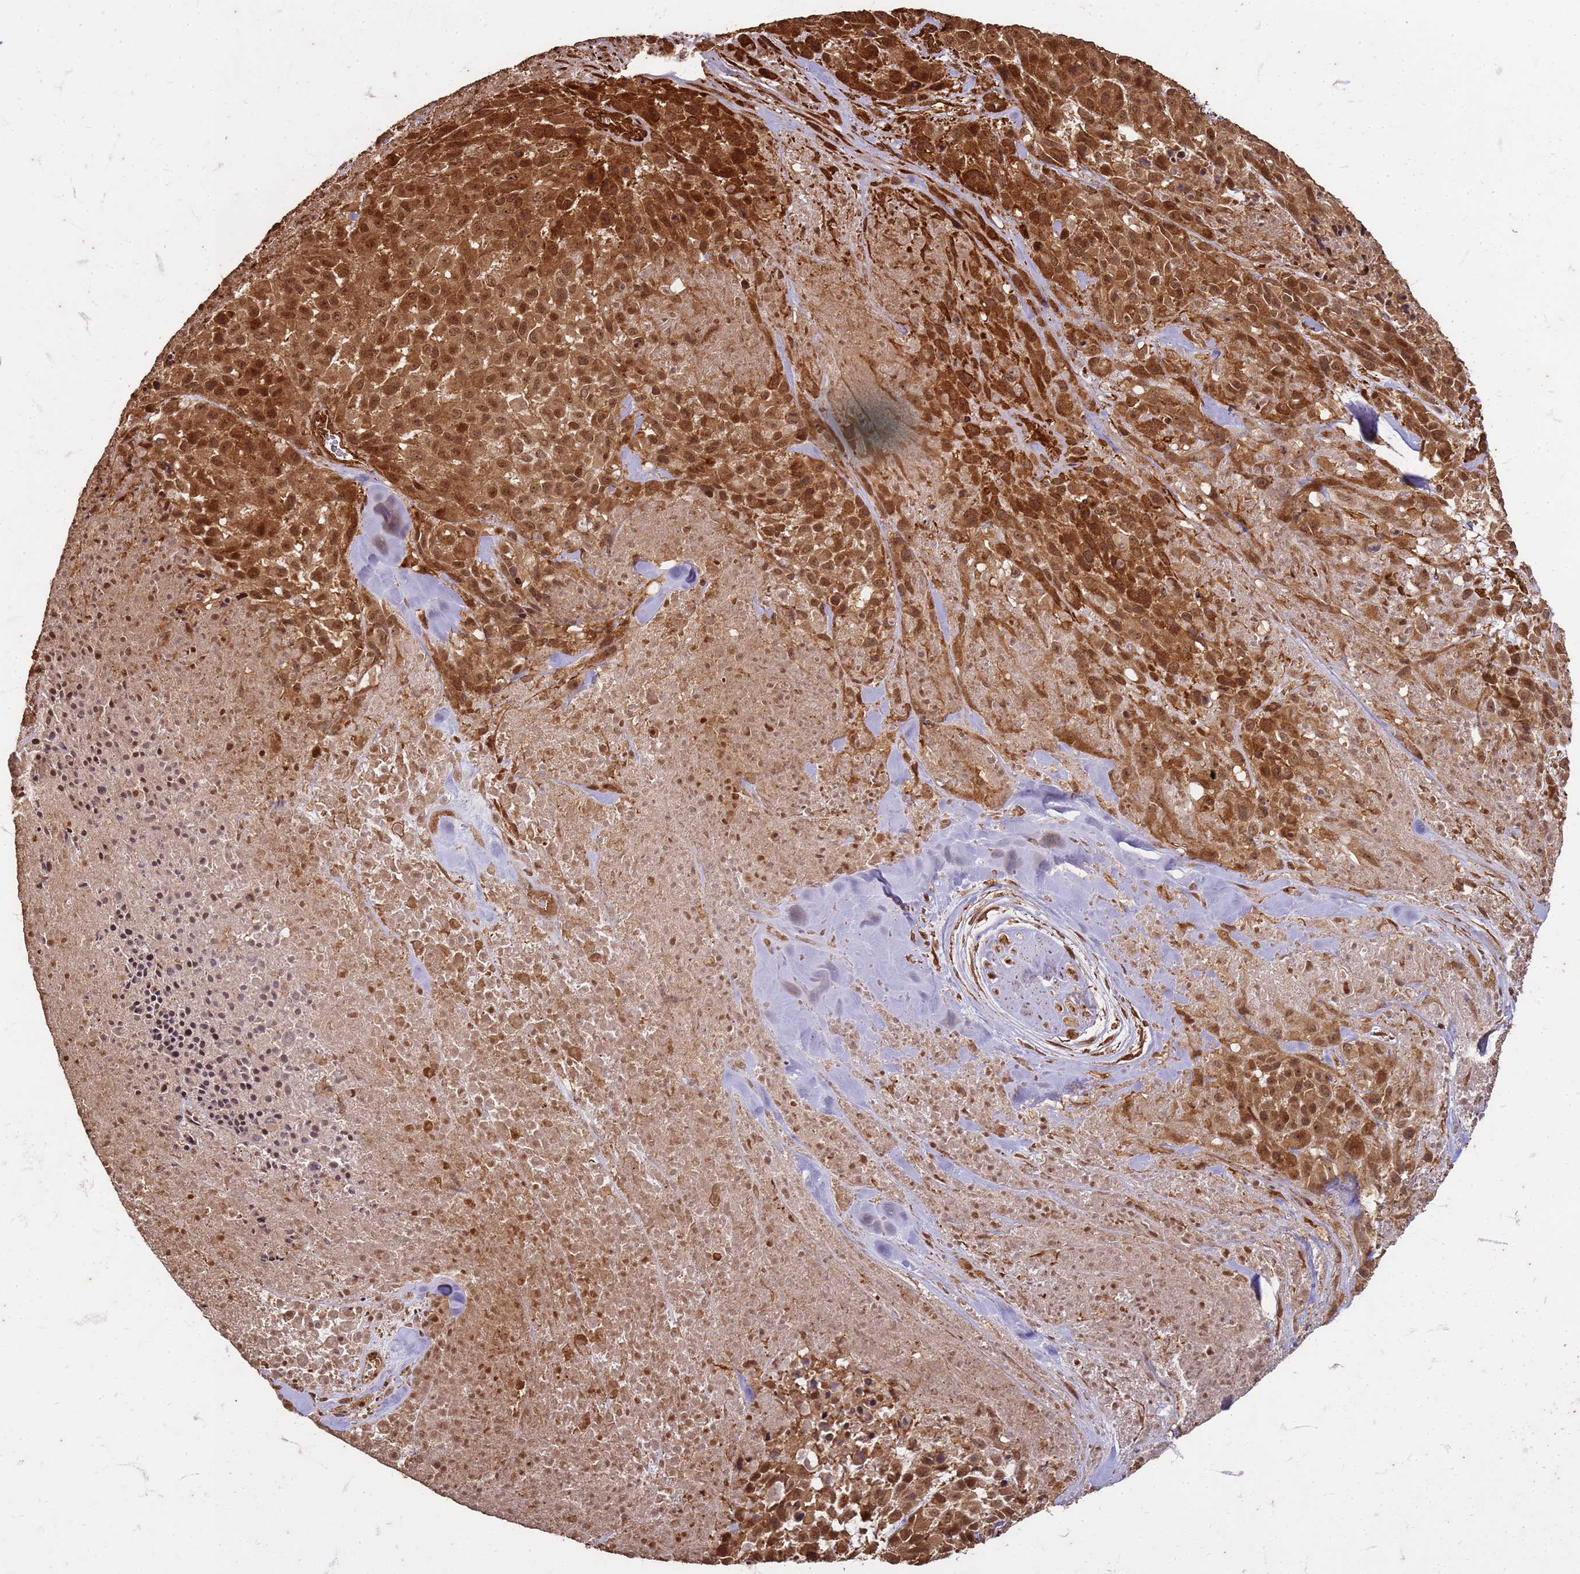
{"staining": {"intensity": "strong", "quantity": ">75%", "location": "cytoplasmic/membranous,nuclear"}, "tissue": "melanoma", "cell_type": "Tumor cells", "image_type": "cancer", "snomed": [{"axis": "morphology", "description": "Malignant melanoma, Metastatic site"}, {"axis": "topography", "description": "Skin"}], "caption": "Malignant melanoma (metastatic site) tissue displays strong cytoplasmic/membranous and nuclear expression in approximately >75% of tumor cells, visualized by immunohistochemistry. The staining was performed using DAB, with brown indicating positive protein expression. Nuclei are stained blue with hematoxylin.", "gene": "KIF26A", "patient": {"sex": "female", "age": 81}}